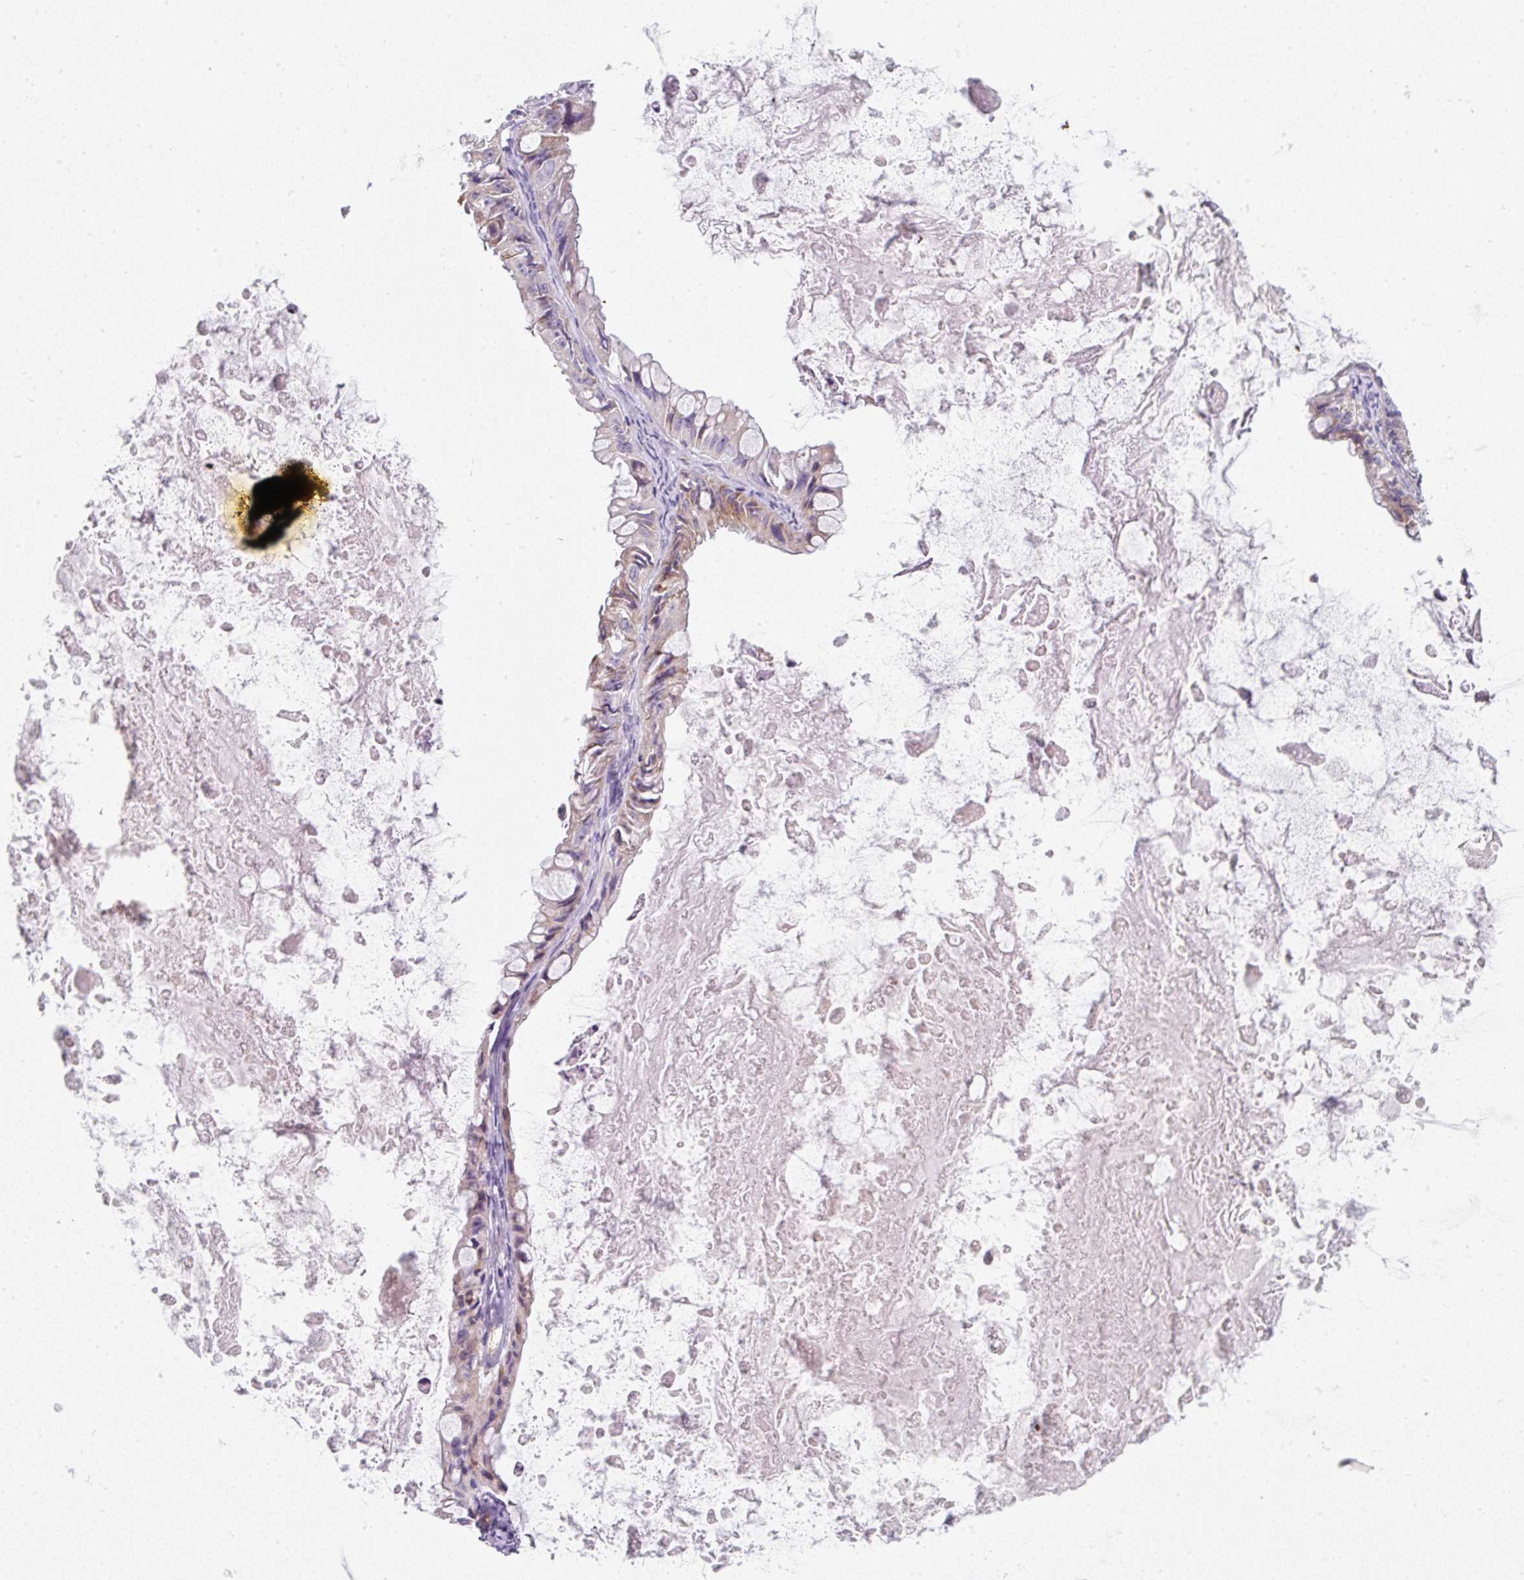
{"staining": {"intensity": "moderate", "quantity": "<25%", "location": "cytoplasmic/membranous"}, "tissue": "ovarian cancer", "cell_type": "Tumor cells", "image_type": "cancer", "snomed": [{"axis": "morphology", "description": "Cystadenocarcinoma, mucinous, NOS"}, {"axis": "topography", "description": "Ovary"}], "caption": "Brown immunohistochemical staining in ovarian cancer displays moderate cytoplasmic/membranous positivity in approximately <25% of tumor cells.", "gene": "ERAP2", "patient": {"sex": "female", "age": 61}}